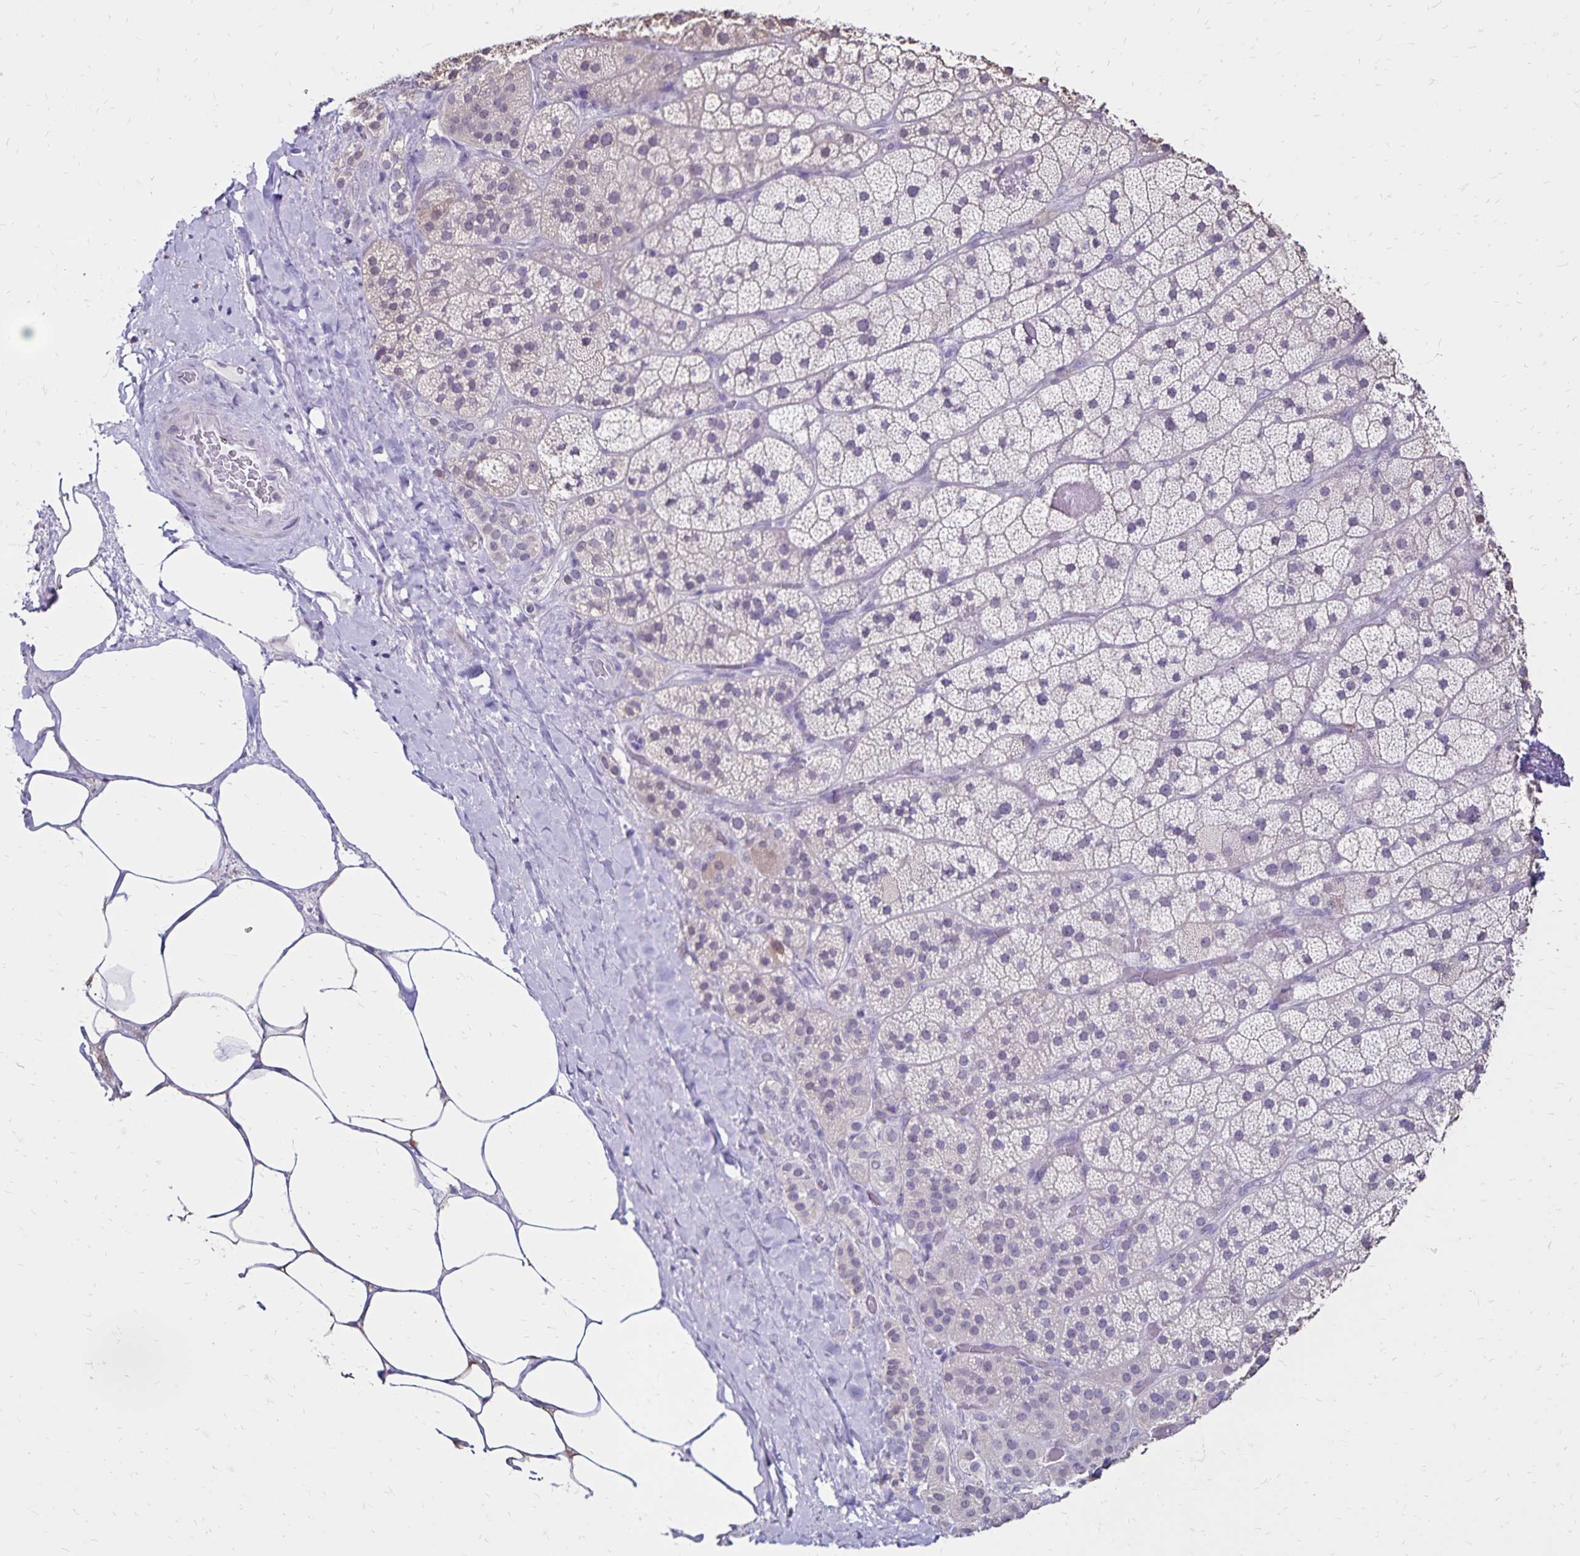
{"staining": {"intensity": "weak", "quantity": "<25%", "location": "cytoplasmic/membranous"}, "tissue": "adrenal gland", "cell_type": "Glandular cells", "image_type": "normal", "snomed": [{"axis": "morphology", "description": "Normal tissue, NOS"}, {"axis": "topography", "description": "Adrenal gland"}], "caption": "IHC image of normal adrenal gland stained for a protein (brown), which reveals no positivity in glandular cells. Nuclei are stained in blue.", "gene": "SH3GL3", "patient": {"sex": "male", "age": 57}}